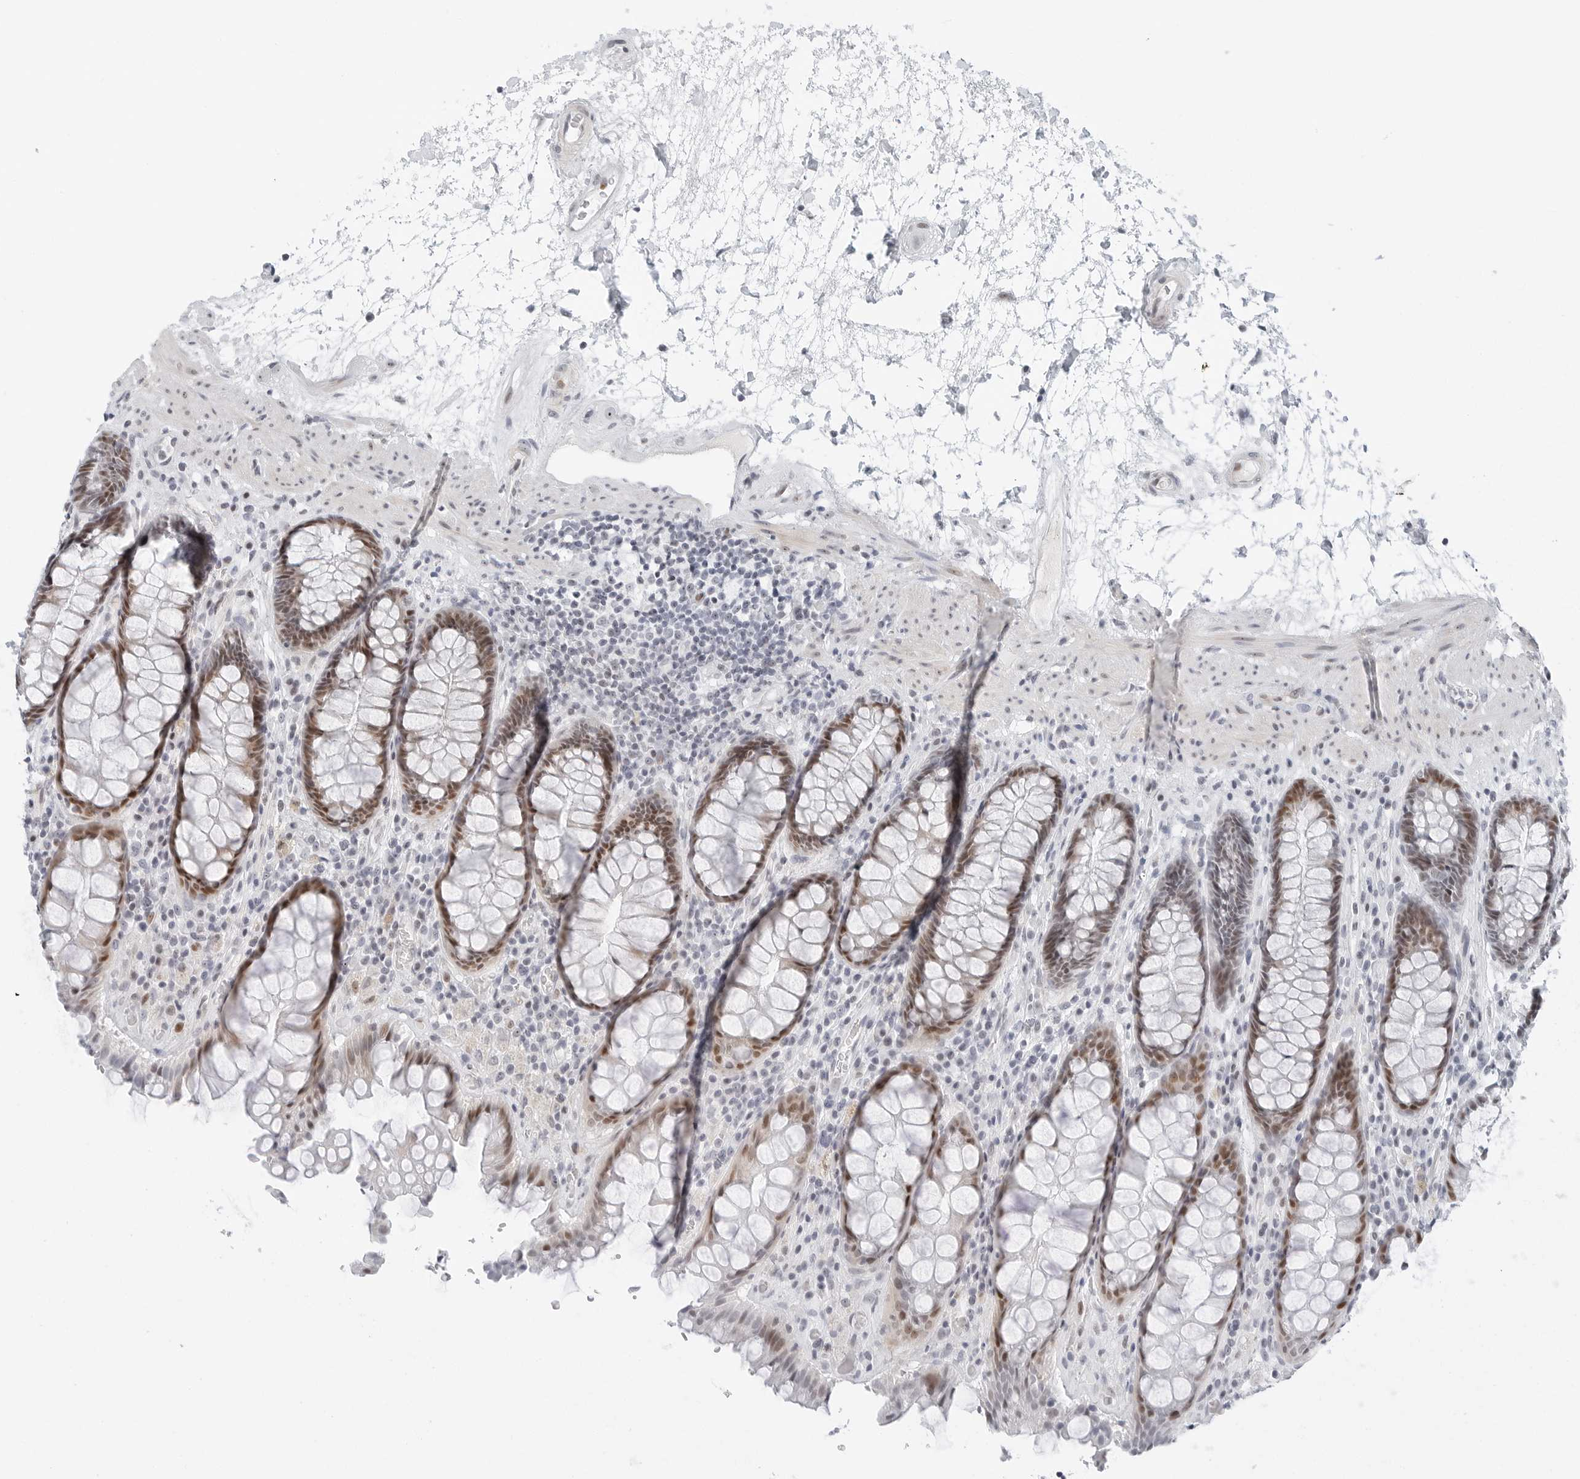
{"staining": {"intensity": "moderate", "quantity": ">75%", "location": "nuclear"}, "tissue": "rectum", "cell_type": "Glandular cells", "image_type": "normal", "snomed": [{"axis": "morphology", "description": "Normal tissue, NOS"}, {"axis": "topography", "description": "Rectum"}], "caption": "Immunohistochemistry staining of unremarkable rectum, which demonstrates medium levels of moderate nuclear staining in about >75% of glandular cells indicating moderate nuclear protein positivity. The staining was performed using DAB (brown) for protein detection and nuclei were counterstained in hematoxylin (blue).", "gene": "NTMT2", "patient": {"sex": "male", "age": 64}}